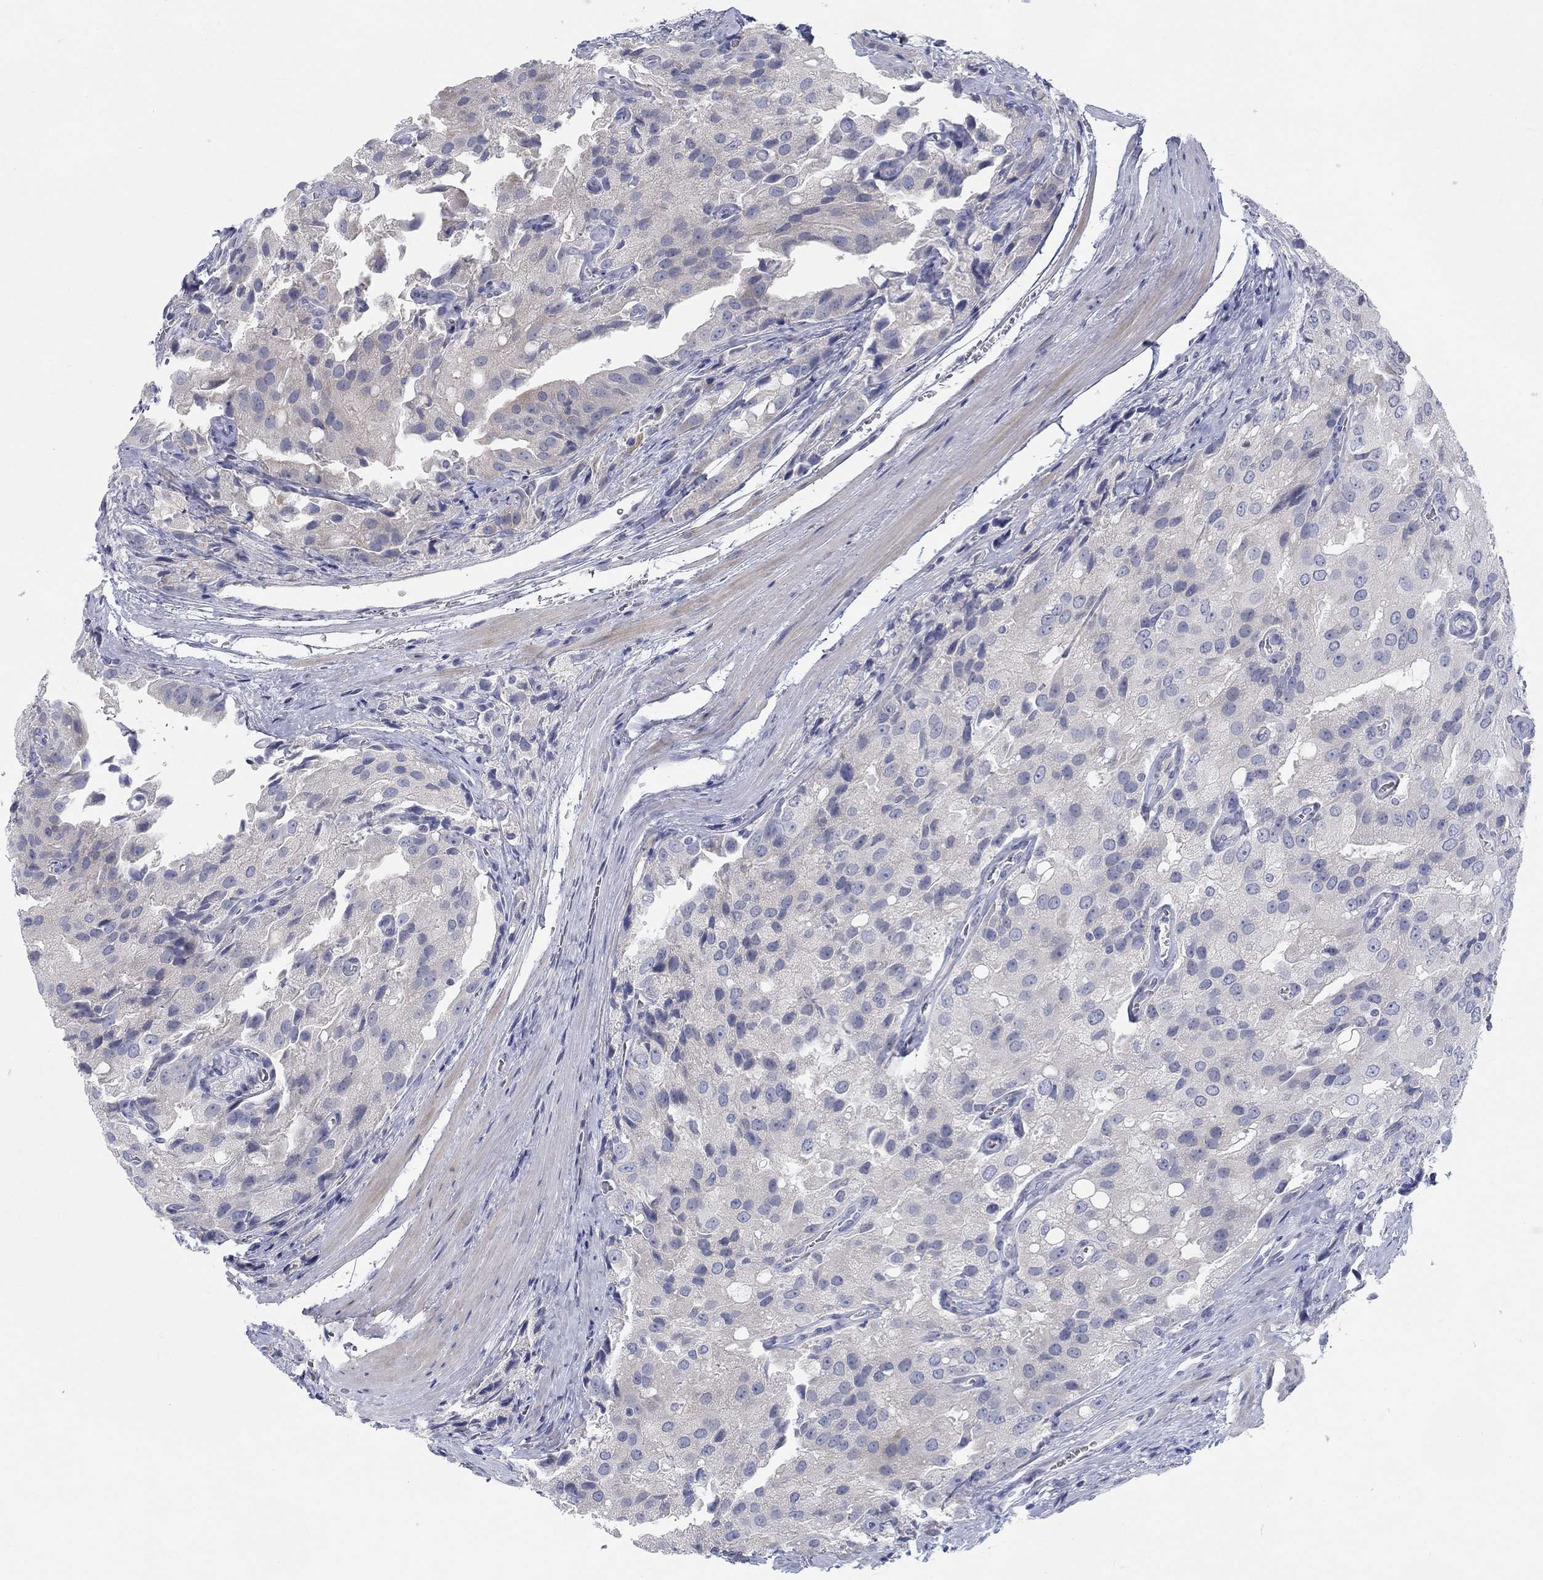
{"staining": {"intensity": "negative", "quantity": "none", "location": "none"}, "tissue": "prostate cancer", "cell_type": "Tumor cells", "image_type": "cancer", "snomed": [{"axis": "morphology", "description": "Adenocarcinoma, NOS"}, {"axis": "topography", "description": "Prostate and seminal vesicle, NOS"}, {"axis": "topography", "description": "Prostate"}], "caption": "A high-resolution histopathology image shows IHC staining of adenocarcinoma (prostate), which demonstrates no significant expression in tumor cells. Nuclei are stained in blue.", "gene": "CALB1", "patient": {"sex": "male", "age": 67}}